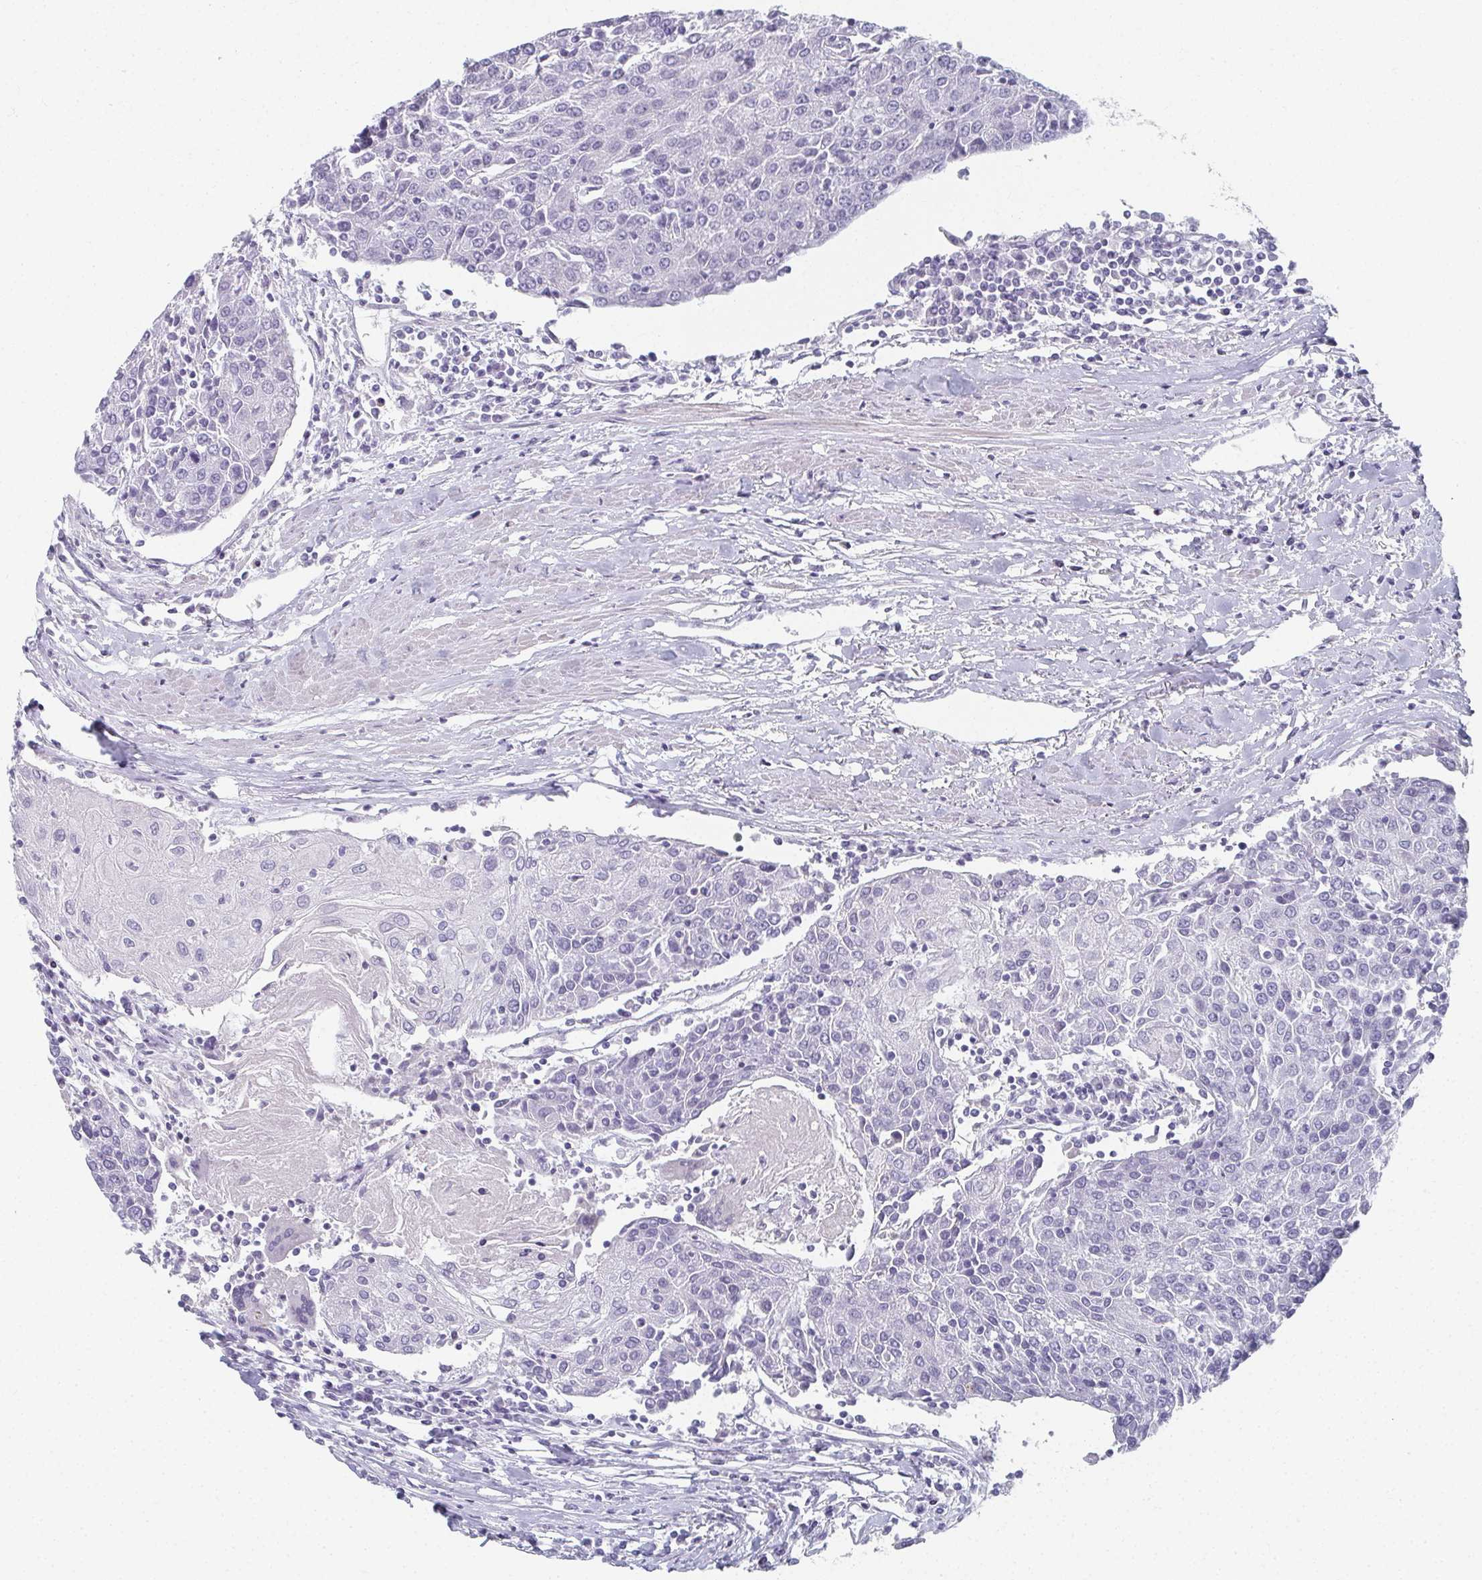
{"staining": {"intensity": "negative", "quantity": "none", "location": "none"}, "tissue": "urothelial cancer", "cell_type": "Tumor cells", "image_type": "cancer", "snomed": [{"axis": "morphology", "description": "Urothelial carcinoma, High grade"}, {"axis": "topography", "description": "Urinary bladder"}], "caption": "The histopathology image demonstrates no staining of tumor cells in urothelial carcinoma (high-grade). Nuclei are stained in blue.", "gene": "CAMKV", "patient": {"sex": "female", "age": 85}}